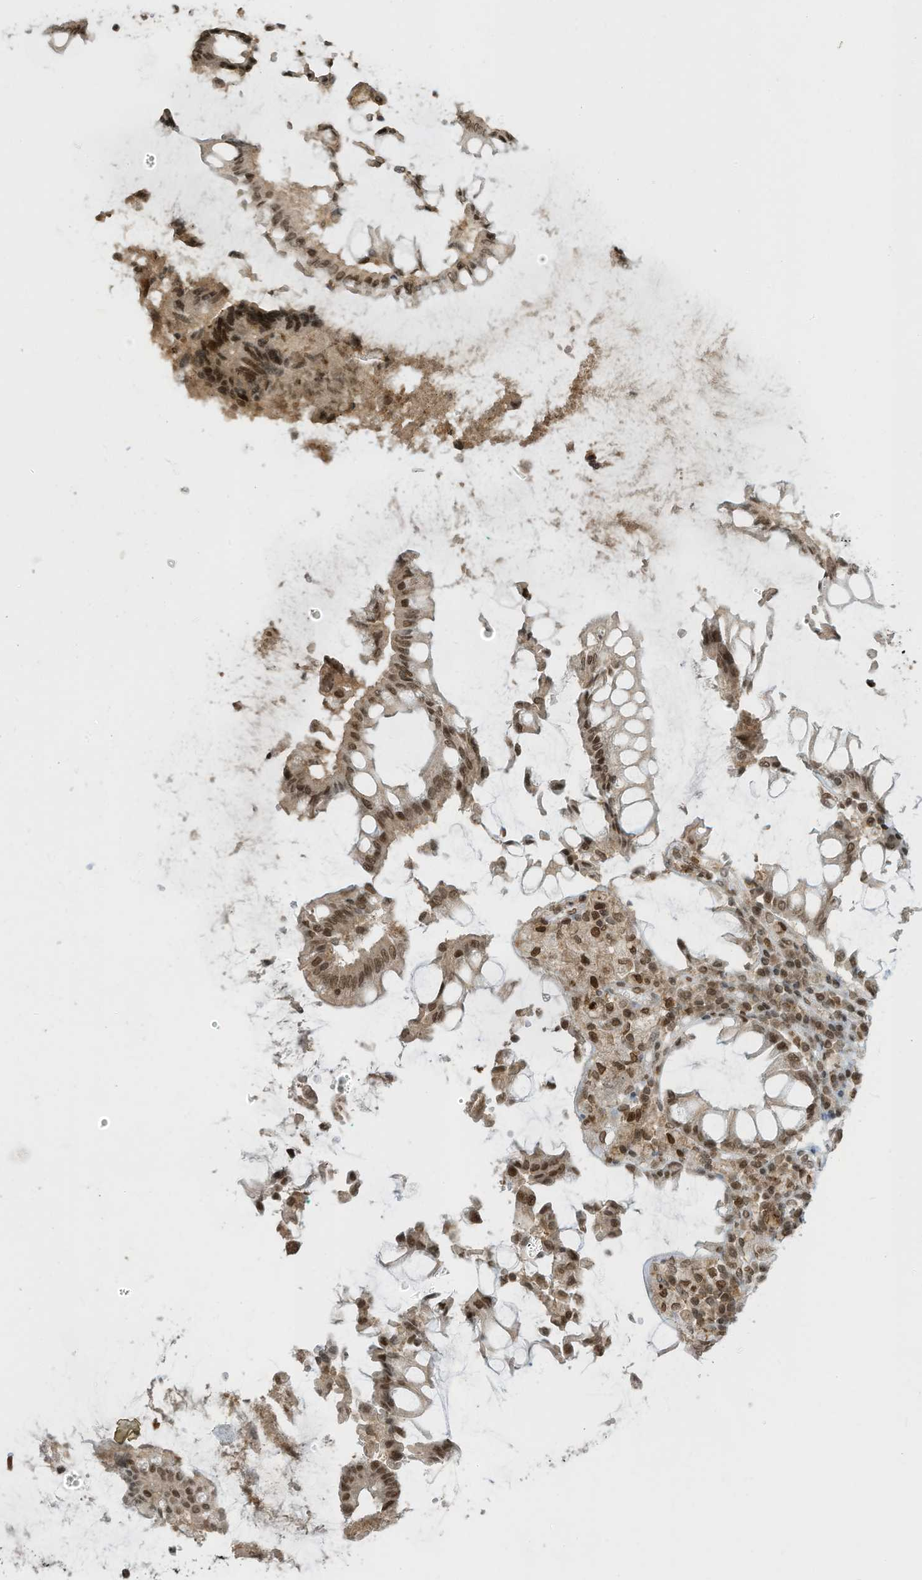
{"staining": {"intensity": "moderate", "quantity": ">75%", "location": "nuclear"}, "tissue": "colorectal cancer", "cell_type": "Tumor cells", "image_type": "cancer", "snomed": [{"axis": "morphology", "description": "Adenocarcinoma, NOS"}, {"axis": "topography", "description": "Rectum"}], "caption": "Protein expression analysis of human adenocarcinoma (colorectal) reveals moderate nuclear expression in approximately >75% of tumor cells.", "gene": "KPNB1", "patient": {"sex": "male", "age": 84}}